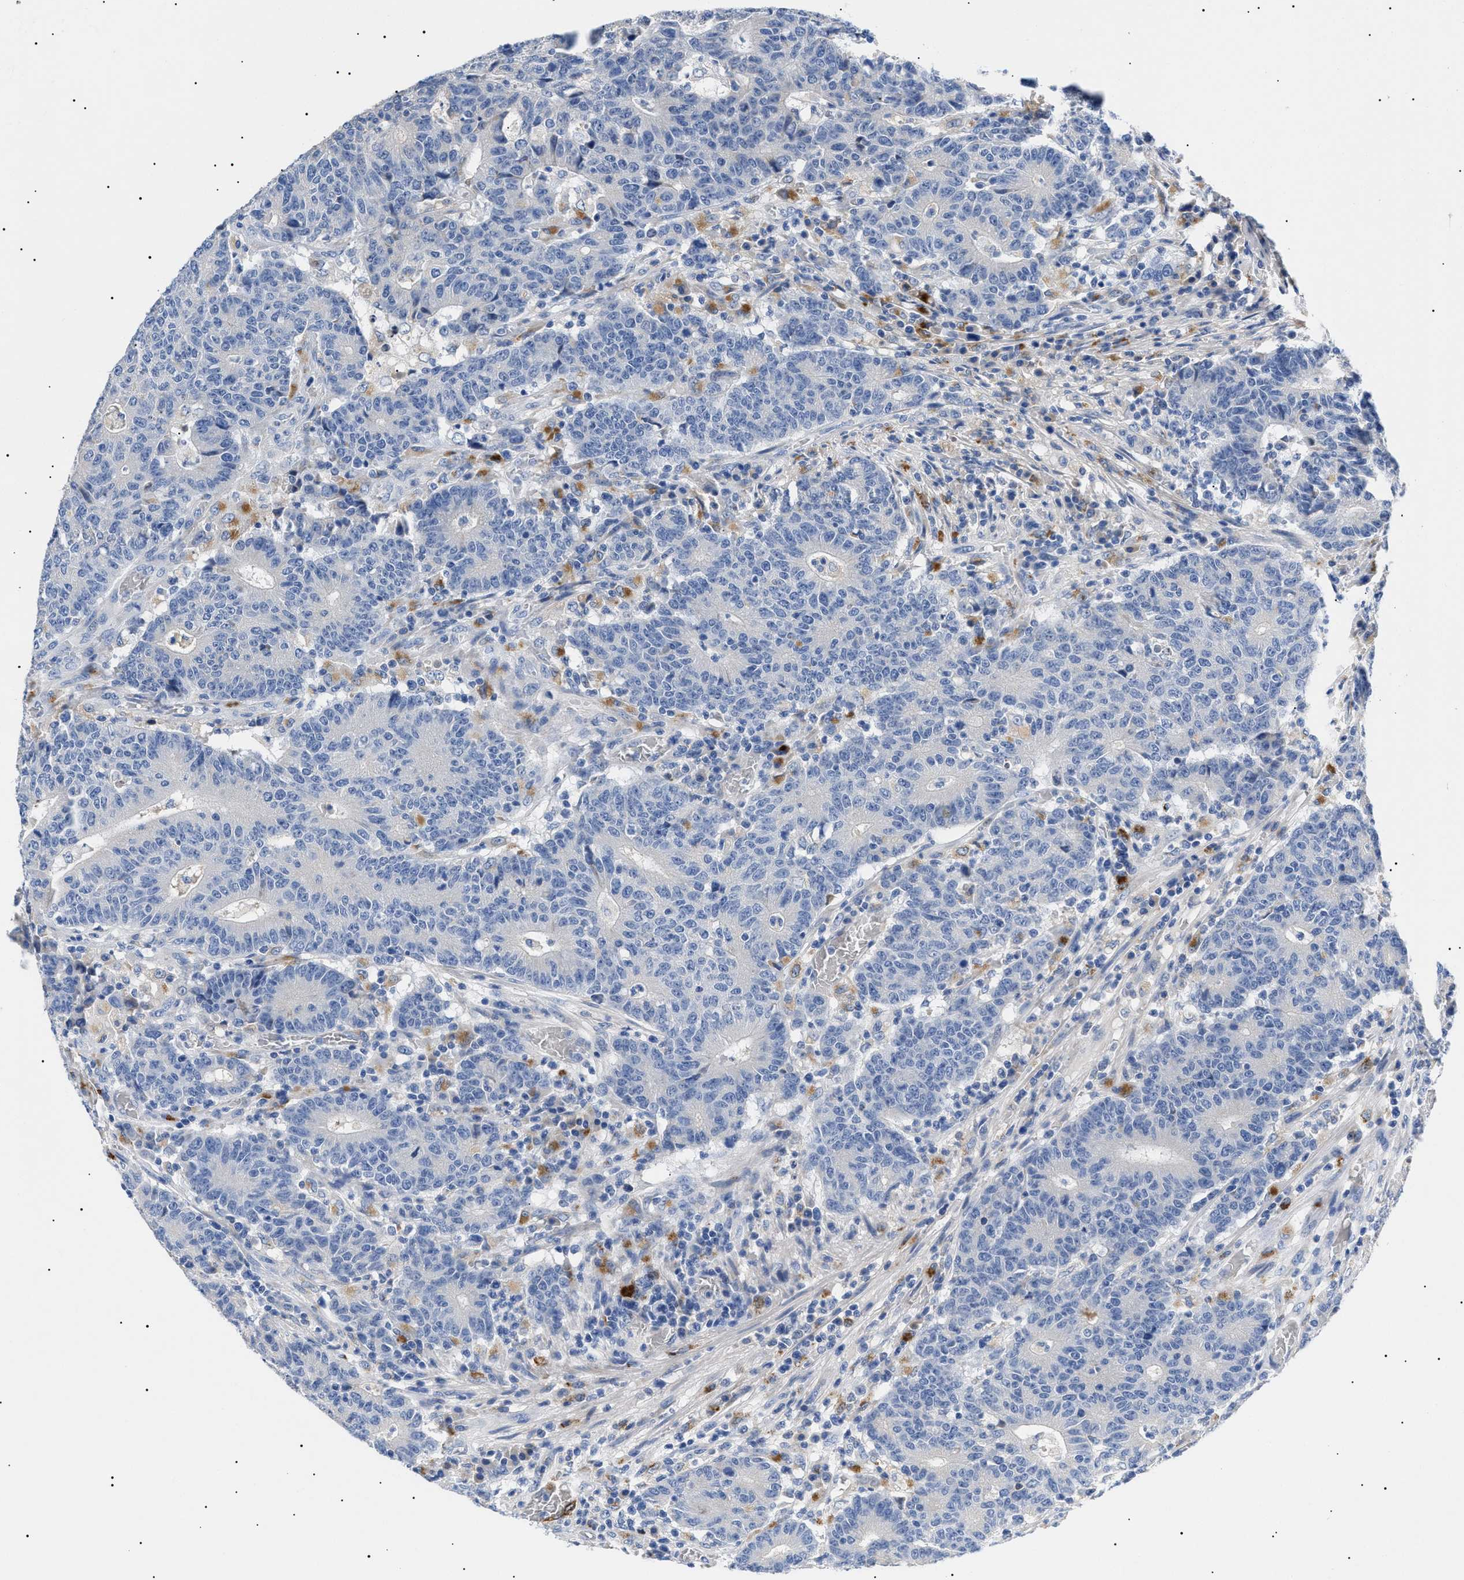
{"staining": {"intensity": "negative", "quantity": "none", "location": "none"}, "tissue": "colorectal cancer", "cell_type": "Tumor cells", "image_type": "cancer", "snomed": [{"axis": "morphology", "description": "Normal tissue, NOS"}, {"axis": "morphology", "description": "Adenocarcinoma, NOS"}, {"axis": "topography", "description": "Colon"}], "caption": "Tumor cells are negative for brown protein staining in colorectal cancer. (Brightfield microscopy of DAB immunohistochemistry at high magnification).", "gene": "ACKR1", "patient": {"sex": "female", "age": 75}}